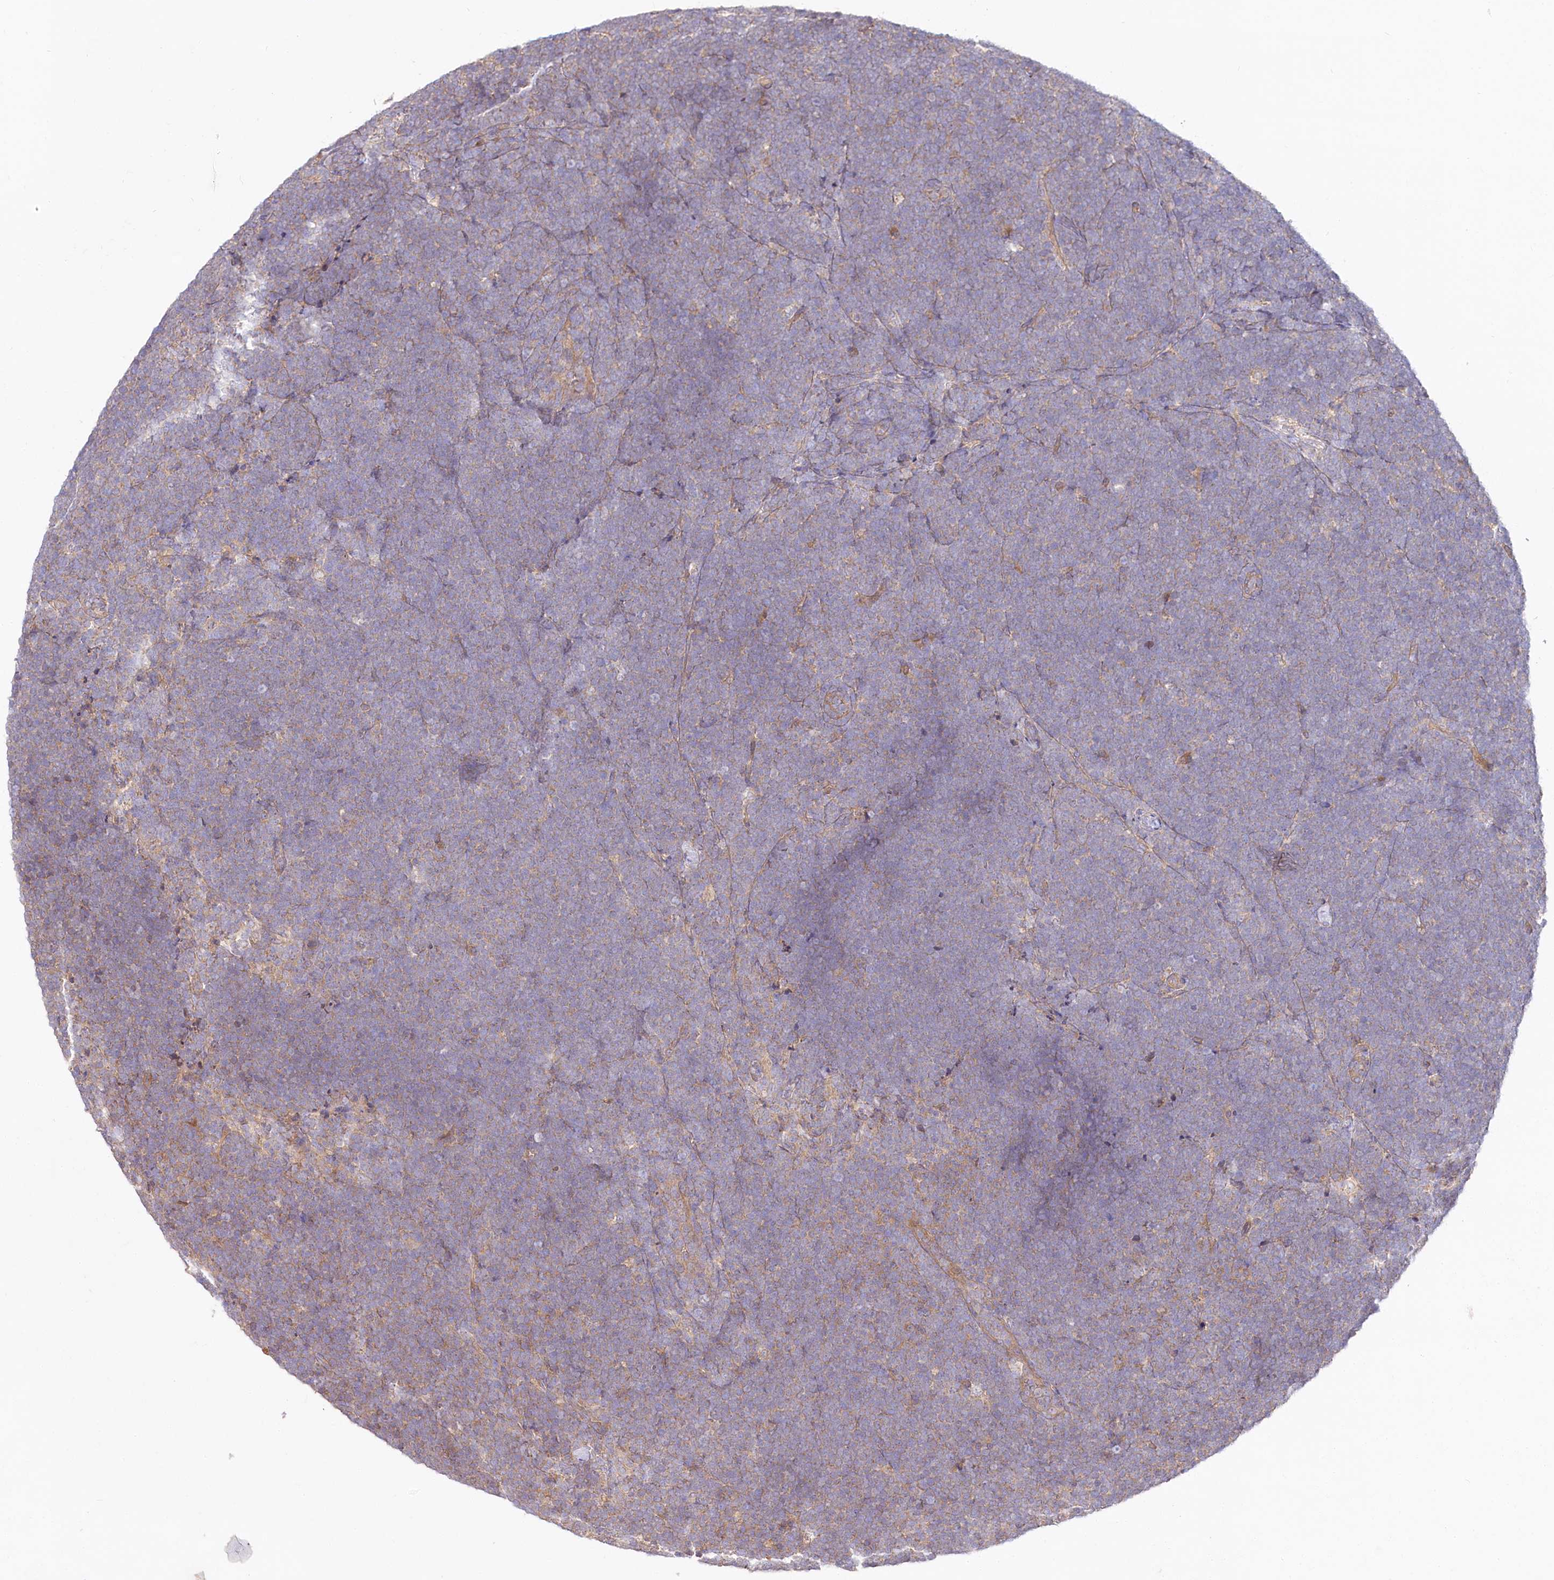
{"staining": {"intensity": "weak", "quantity": "25%-75%", "location": "cytoplasmic/membranous"}, "tissue": "lymphoma", "cell_type": "Tumor cells", "image_type": "cancer", "snomed": [{"axis": "morphology", "description": "Malignant lymphoma, non-Hodgkin's type, High grade"}, {"axis": "topography", "description": "Lymph node"}], "caption": "This micrograph reveals malignant lymphoma, non-Hodgkin's type (high-grade) stained with immunohistochemistry to label a protein in brown. The cytoplasmic/membranous of tumor cells show weak positivity for the protein. Nuclei are counter-stained blue.", "gene": "PYROXD1", "patient": {"sex": "male", "age": 13}}